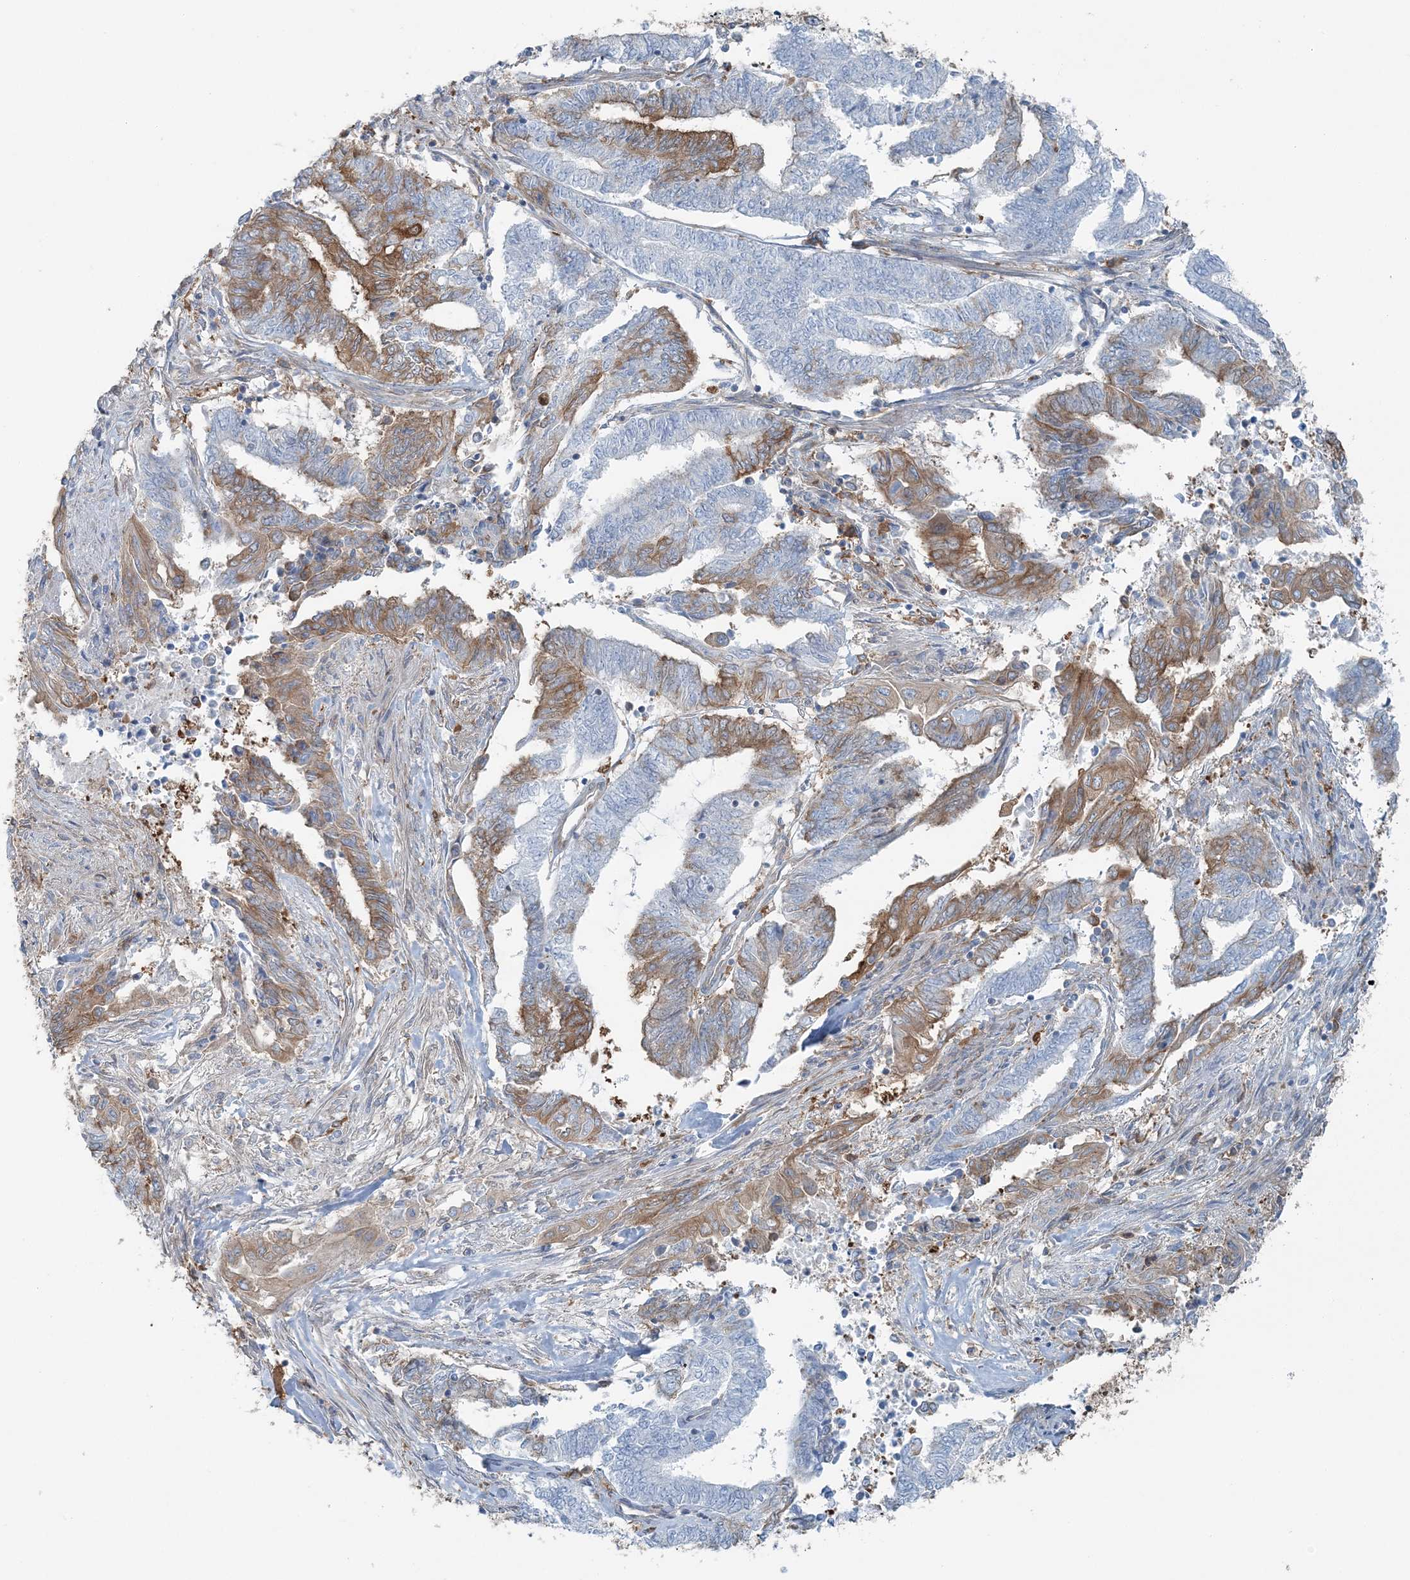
{"staining": {"intensity": "moderate", "quantity": "25%-75%", "location": "cytoplasmic/membranous"}, "tissue": "endometrial cancer", "cell_type": "Tumor cells", "image_type": "cancer", "snomed": [{"axis": "morphology", "description": "Adenocarcinoma, NOS"}, {"axis": "topography", "description": "Uterus"}, {"axis": "topography", "description": "Endometrium"}], "caption": "Protein analysis of endometrial adenocarcinoma tissue demonstrates moderate cytoplasmic/membranous positivity in approximately 25%-75% of tumor cells.", "gene": "SNX2", "patient": {"sex": "female", "age": 70}}